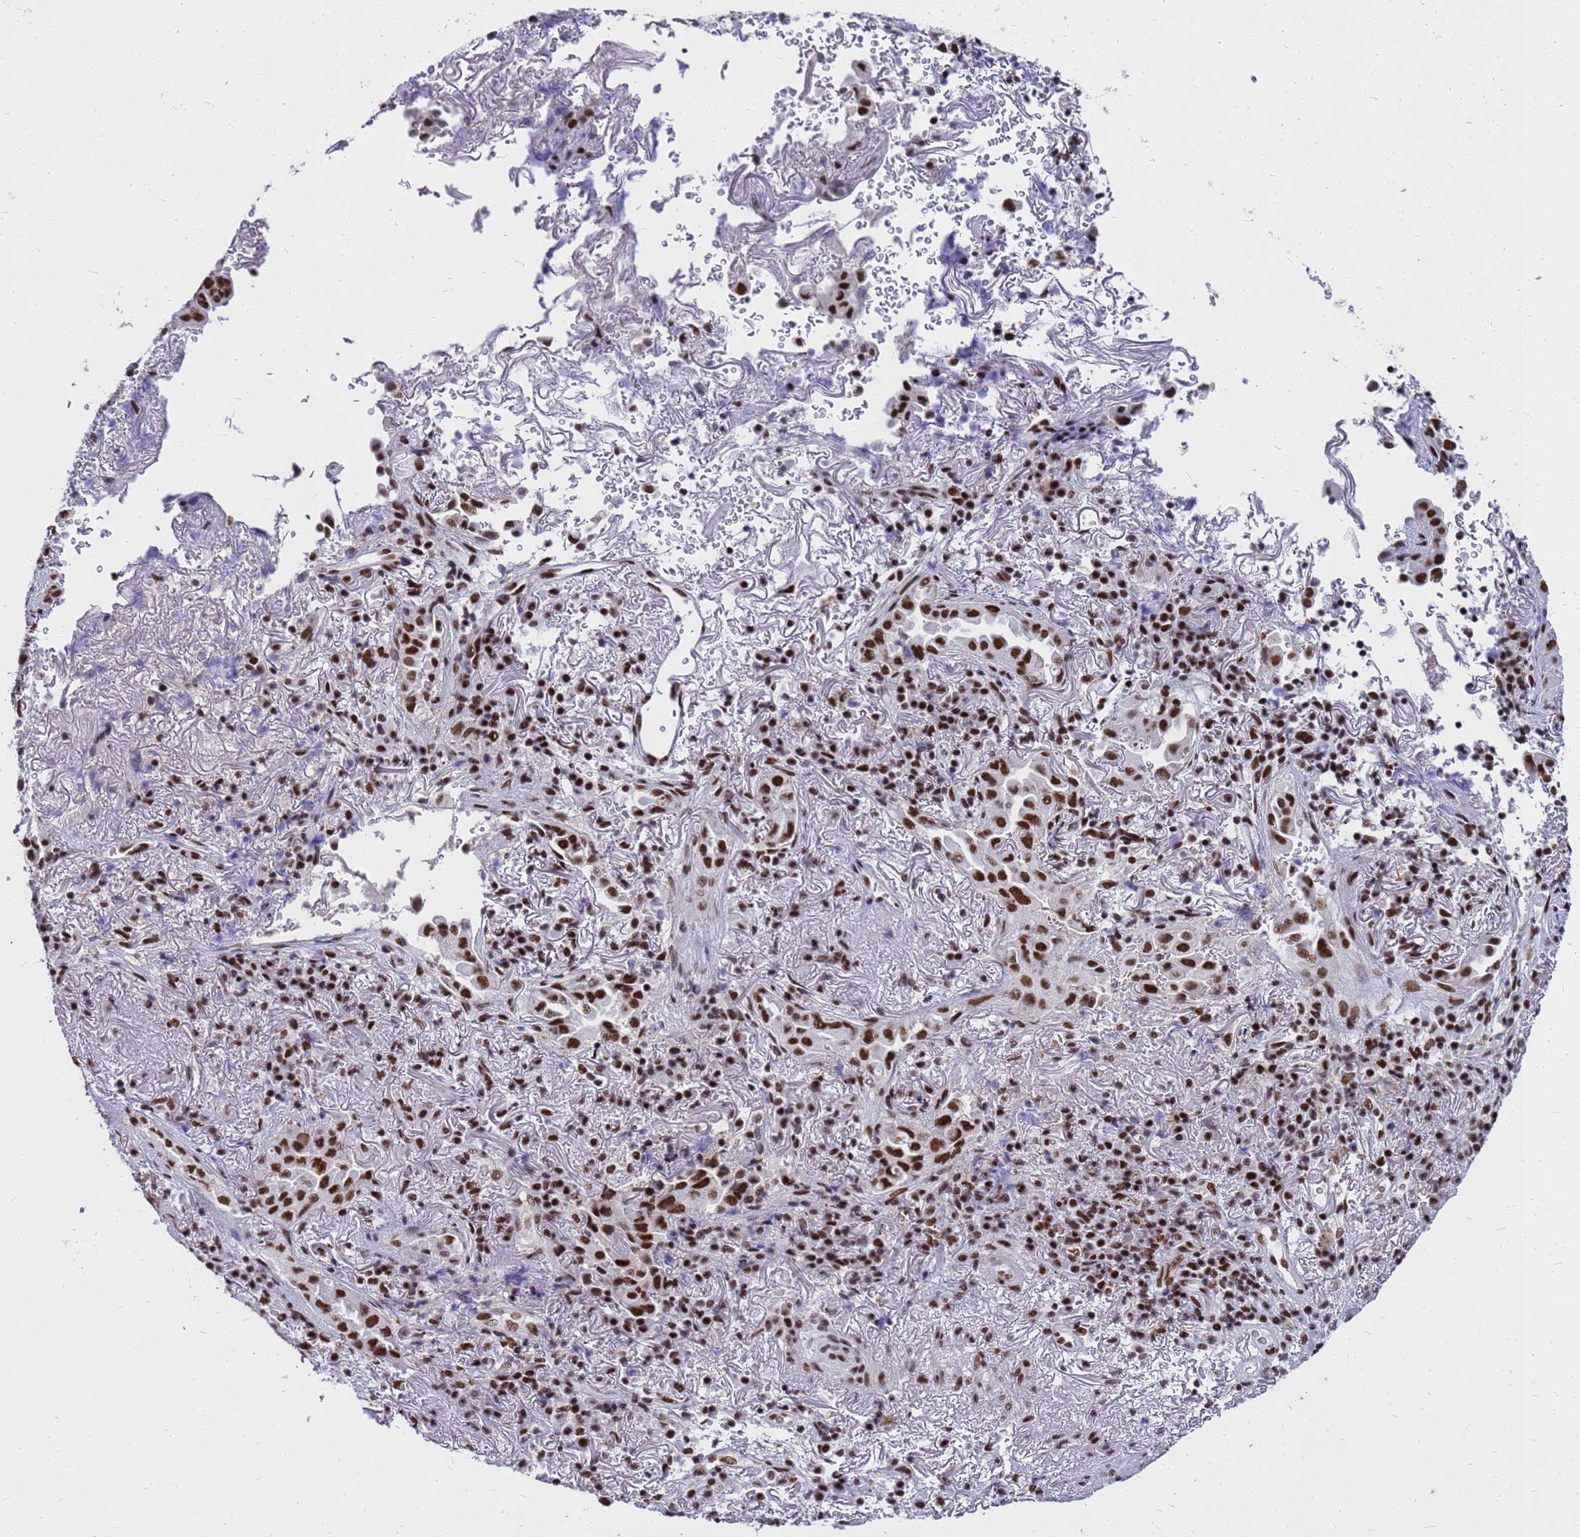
{"staining": {"intensity": "strong", "quantity": ">75%", "location": "nuclear"}, "tissue": "lung cancer", "cell_type": "Tumor cells", "image_type": "cancer", "snomed": [{"axis": "morphology", "description": "Adenocarcinoma, NOS"}, {"axis": "topography", "description": "Lung"}], "caption": "Lung adenocarcinoma tissue reveals strong nuclear positivity in about >75% of tumor cells Ihc stains the protein of interest in brown and the nuclei are stained blue.", "gene": "SART3", "patient": {"sex": "female", "age": 69}}